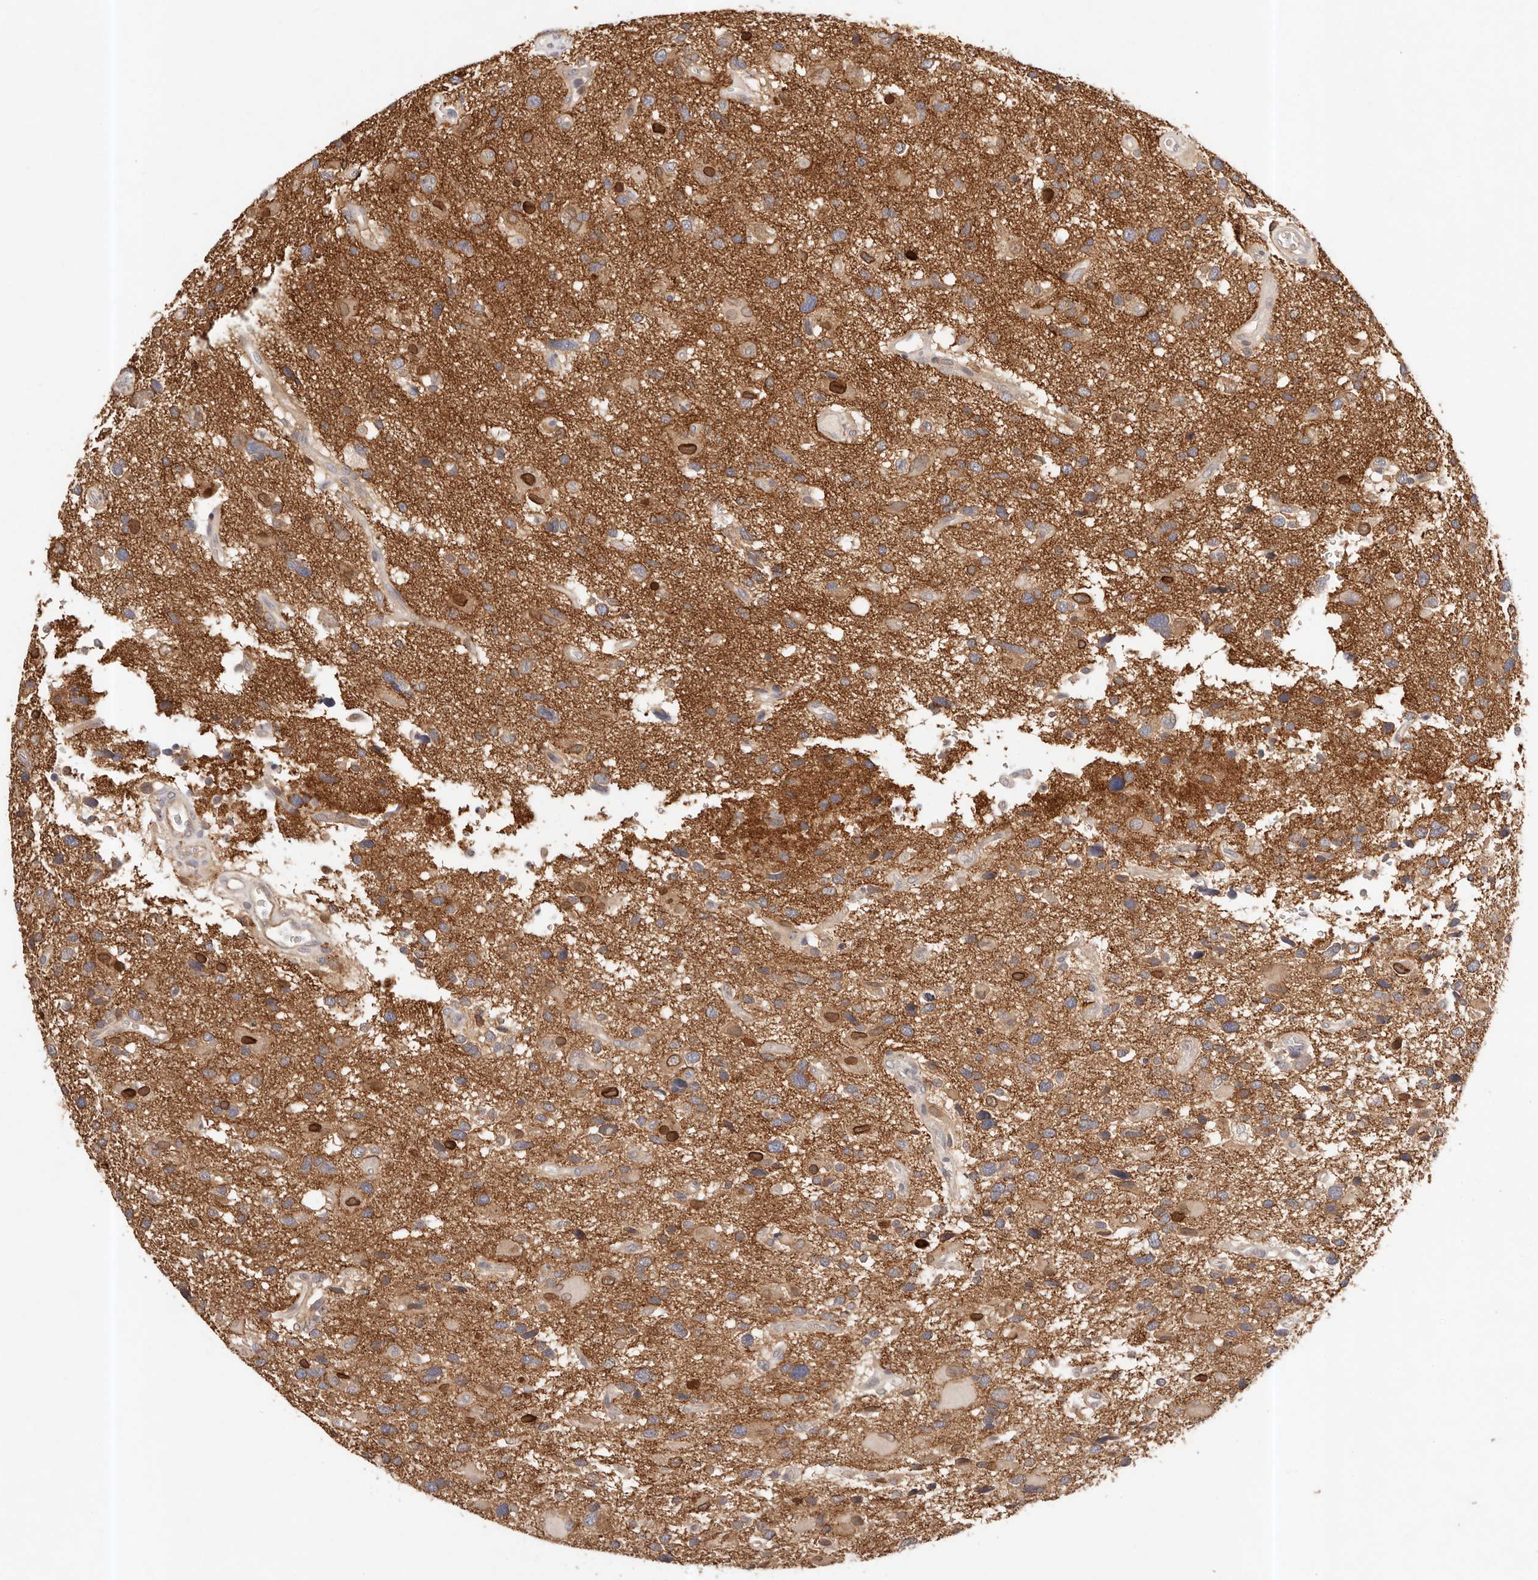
{"staining": {"intensity": "moderate", "quantity": "25%-75%", "location": "cytoplasmic/membranous"}, "tissue": "glioma", "cell_type": "Tumor cells", "image_type": "cancer", "snomed": [{"axis": "morphology", "description": "Glioma, malignant, High grade"}, {"axis": "topography", "description": "Brain"}], "caption": "Moderate cytoplasmic/membranous expression is appreciated in approximately 25%-75% of tumor cells in glioma.", "gene": "CXADR", "patient": {"sex": "male", "age": 33}}